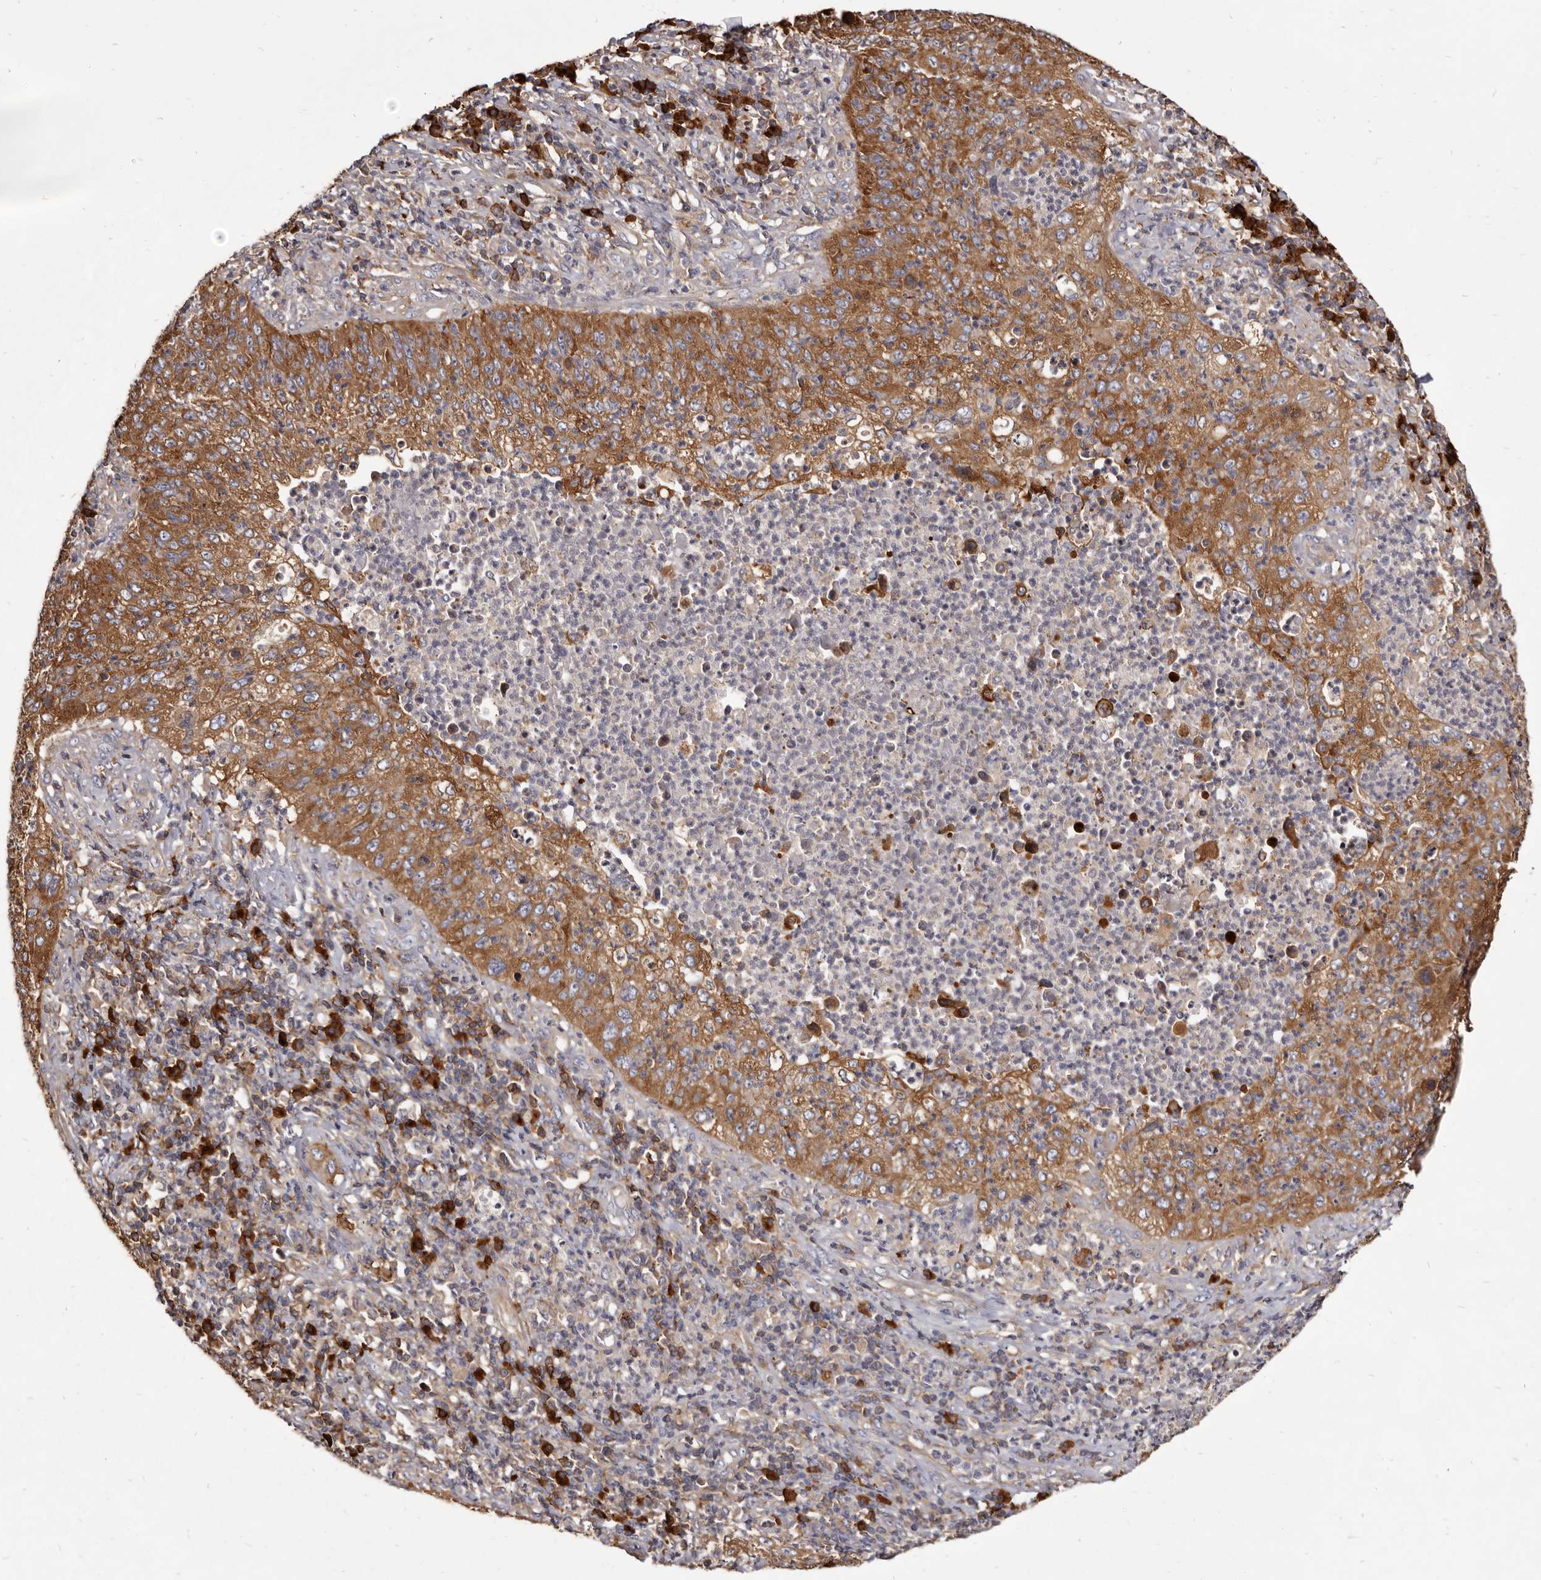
{"staining": {"intensity": "moderate", "quantity": ">75%", "location": "cytoplasmic/membranous"}, "tissue": "cervical cancer", "cell_type": "Tumor cells", "image_type": "cancer", "snomed": [{"axis": "morphology", "description": "Squamous cell carcinoma, NOS"}, {"axis": "topography", "description": "Cervix"}], "caption": "Cervical cancer was stained to show a protein in brown. There is medium levels of moderate cytoplasmic/membranous staining in about >75% of tumor cells.", "gene": "TPD52", "patient": {"sex": "female", "age": 30}}